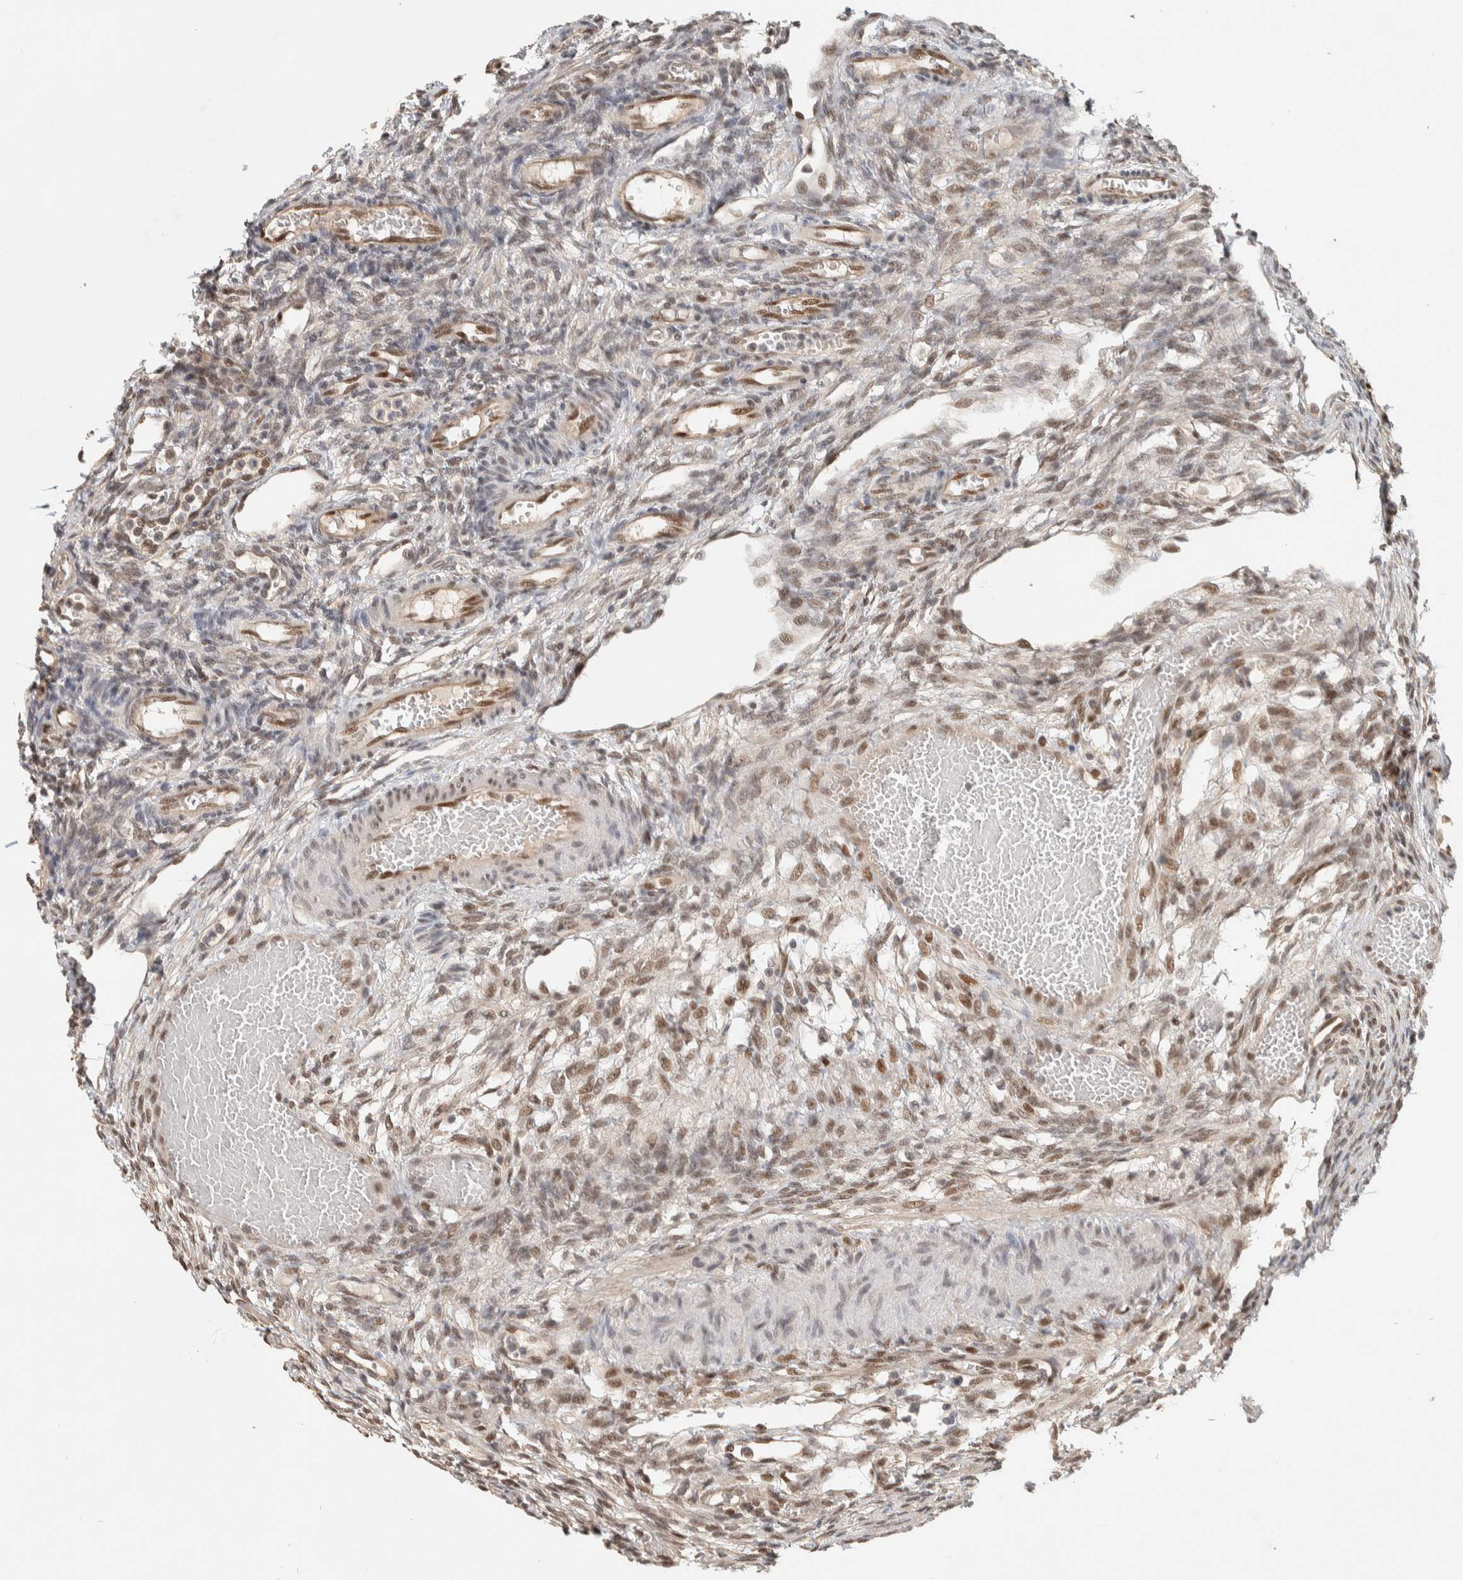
{"staining": {"intensity": "weak", "quantity": "25%-75%", "location": "nuclear"}, "tissue": "ovary", "cell_type": "Ovarian stroma cells", "image_type": "normal", "snomed": [{"axis": "morphology", "description": "Normal tissue, NOS"}, {"axis": "topography", "description": "Ovary"}], "caption": "Approximately 25%-75% of ovarian stroma cells in benign ovary exhibit weak nuclear protein staining as visualized by brown immunohistochemical staining.", "gene": "PUS7", "patient": {"sex": "female", "age": 33}}